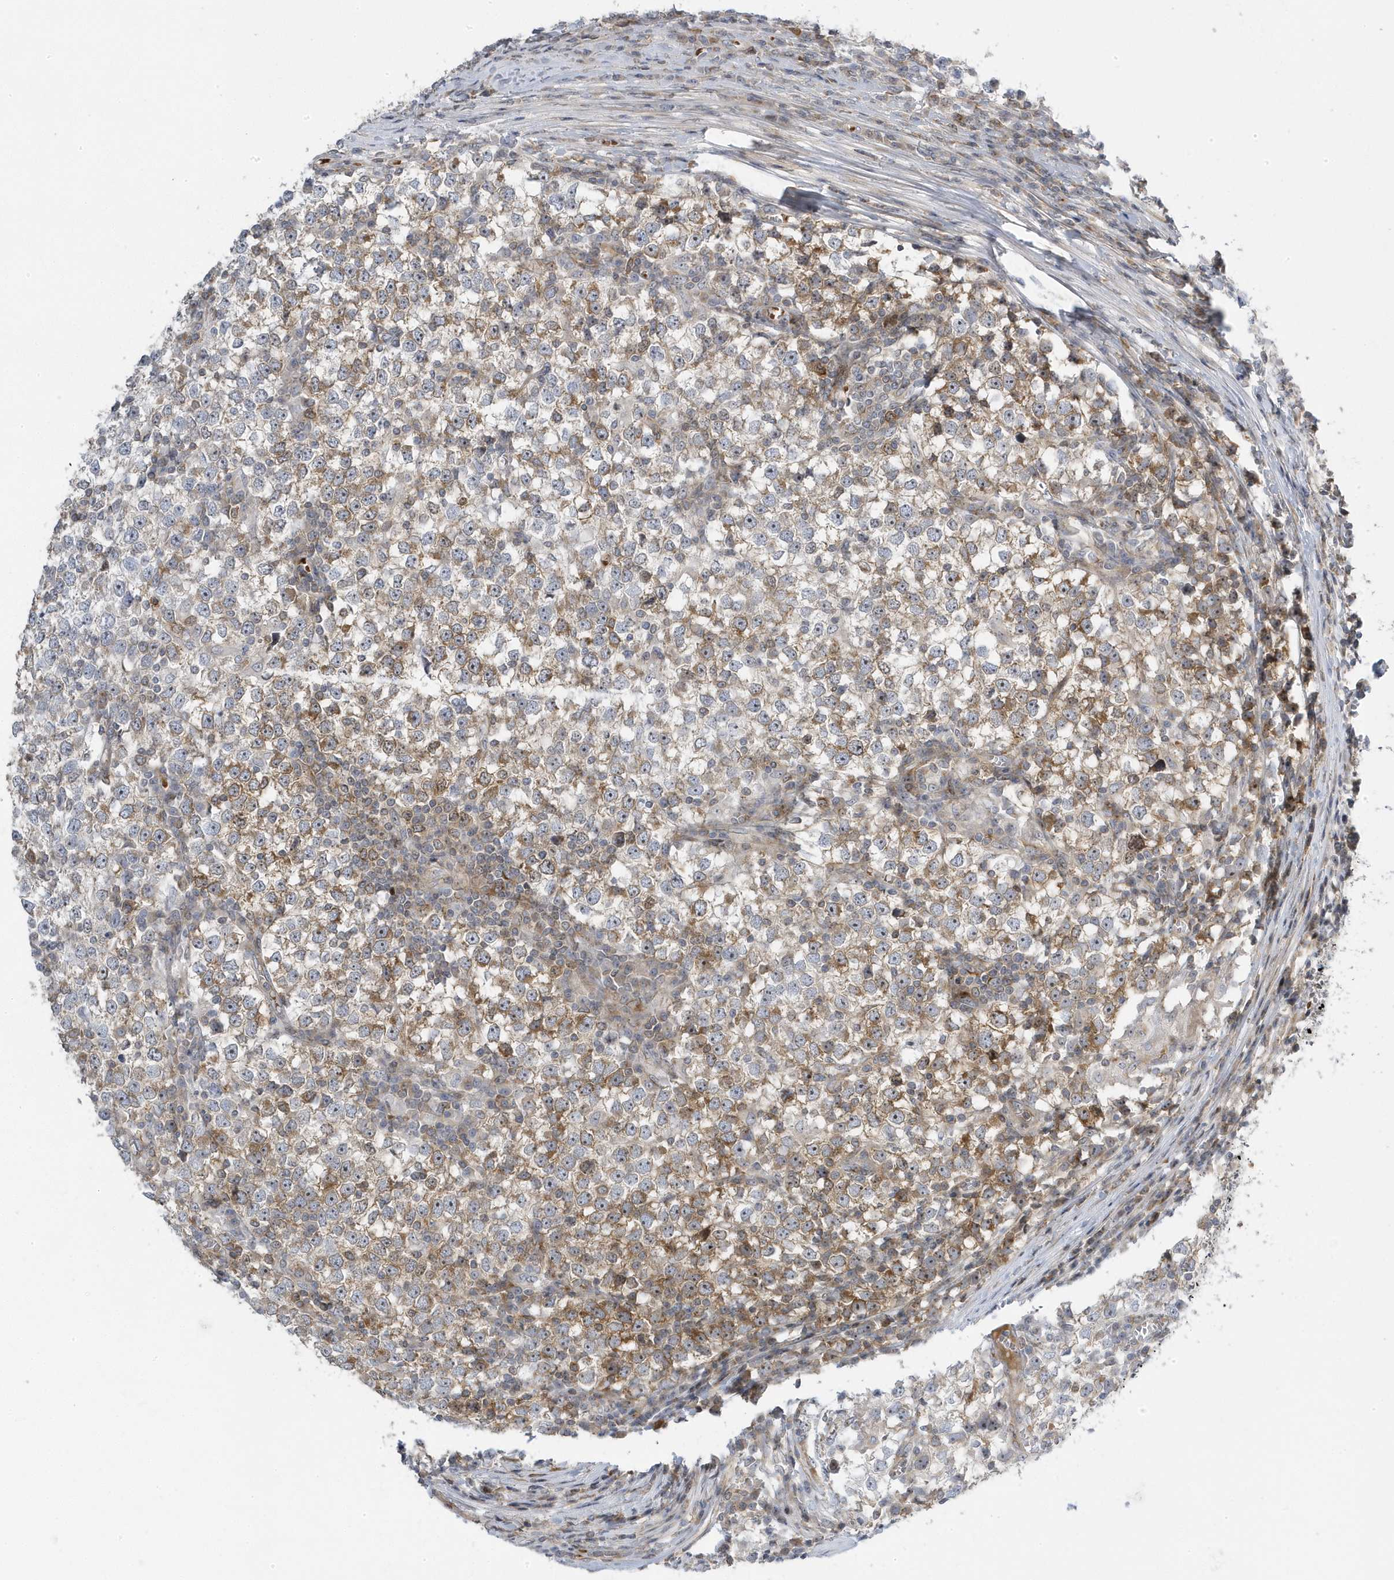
{"staining": {"intensity": "moderate", "quantity": "25%-75%", "location": "cytoplasmic/membranous"}, "tissue": "testis cancer", "cell_type": "Tumor cells", "image_type": "cancer", "snomed": [{"axis": "morphology", "description": "Seminoma, NOS"}, {"axis": "topography", "description": "Testis"}], "caption": "An image of testis seminoma stained for a protein reveals moderate cytoplasmic/membranous brown staining in tumor cells. The staining was performed using DAB, with brown indicating positive protein expression. Nuclei are stained blue with hematoxylin.", "gene": "MAP7D3", "patient": {"sex": "male", "age": 65}}